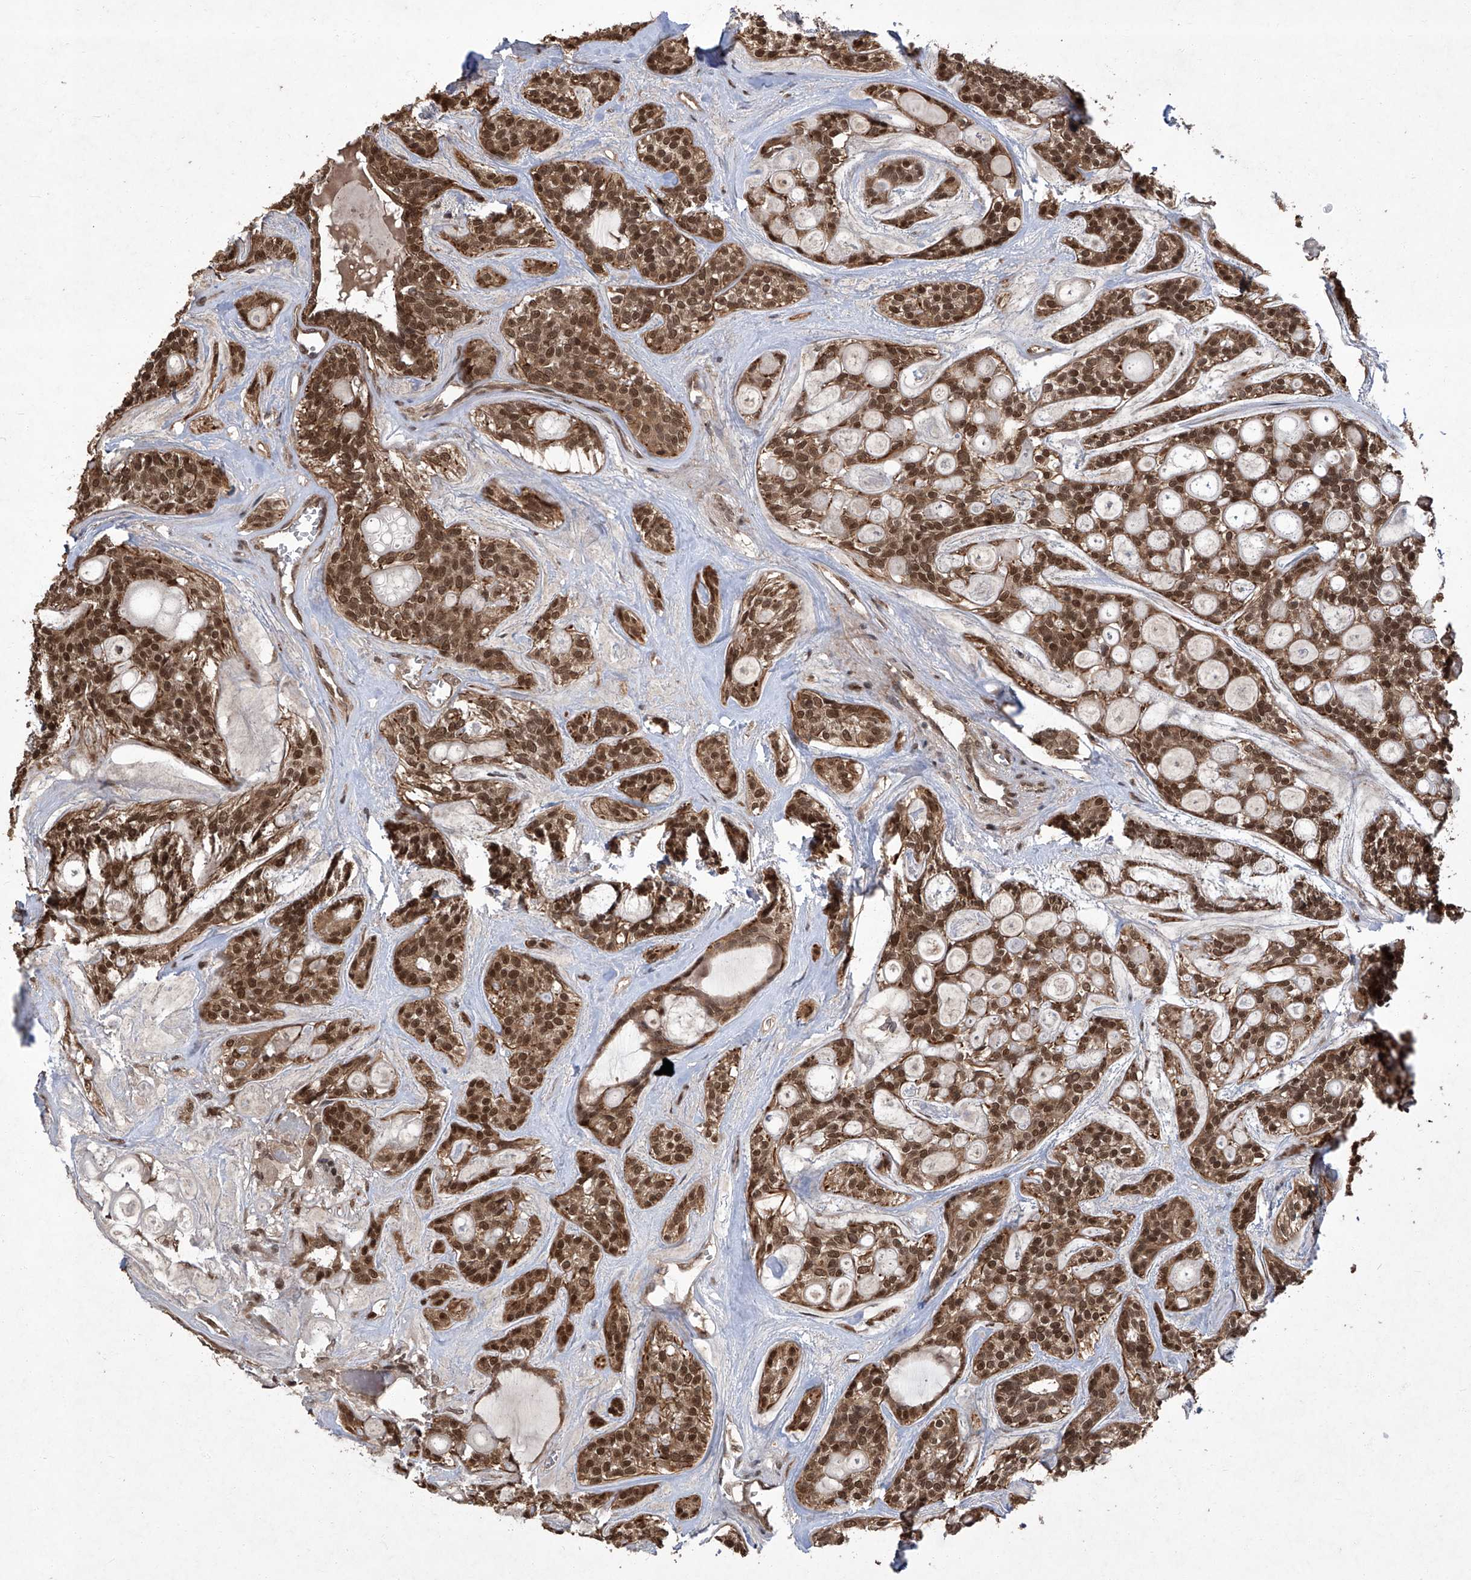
{"staining": {"intensity": "strong", "quantity": ">75%", "location": "cytoplasmic/membranous,nuclear"}, "tissue": "head and neck cancer", "cell_type": "Tumor cells", "image_type": "cancer", "snomed": [{"axis": "morphology", "description": "Adenocarcinoma, NOS"}, {"axis": "topography", "description": "Head-Neck"}], "caption": "Head and neck cancer tissue displays strong cytoplasmic/membranous and nuclear positivity in about >75% of tumor cells (DAB (3,3'-diaminobenzidine) IHC with brightfield microscopy, high magnification).", "gene": "TSNAX", "patient": {"sex": "male", "age": 66}}